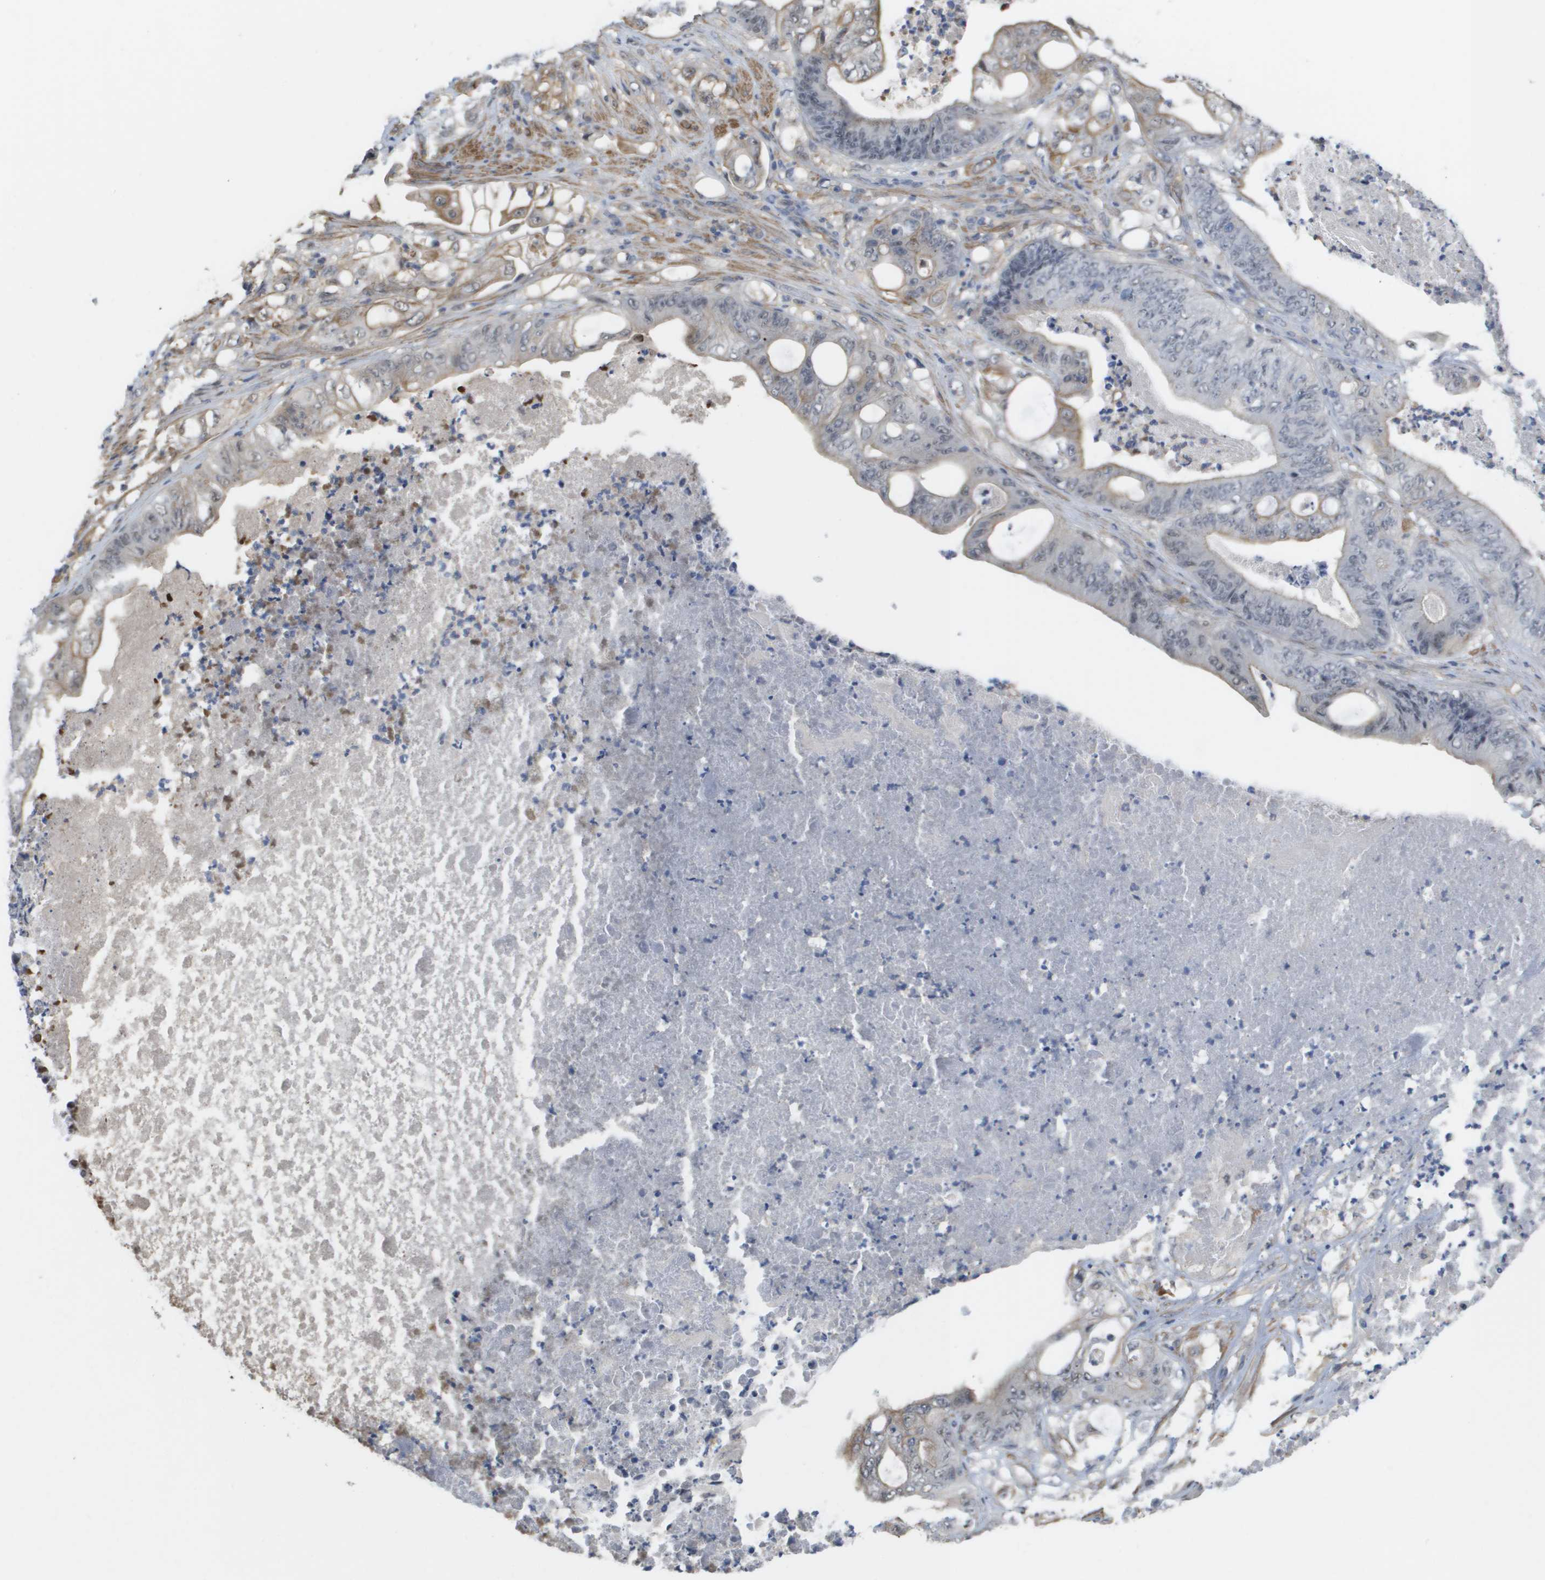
{"staining": {"intensity": "negative", "quantity": "none", "location": "none"}, "tissue": "stomach cancer", "cell_type": "Tumor cells", "image_type": "cancer", "snomed": [{"axis": "morphology", "description": "Adenocarcinoma, NOS"}, {"axis": "topography", "description": "Stomach"}], "caption": "Human stomach cancer (adenocarcinoma) stained for a protein using immunohistochemistry (IHC) demonstrates no staining in tumor cells.", "gene": "RNF112", "patient": {"sex": "female", "age": 73}}